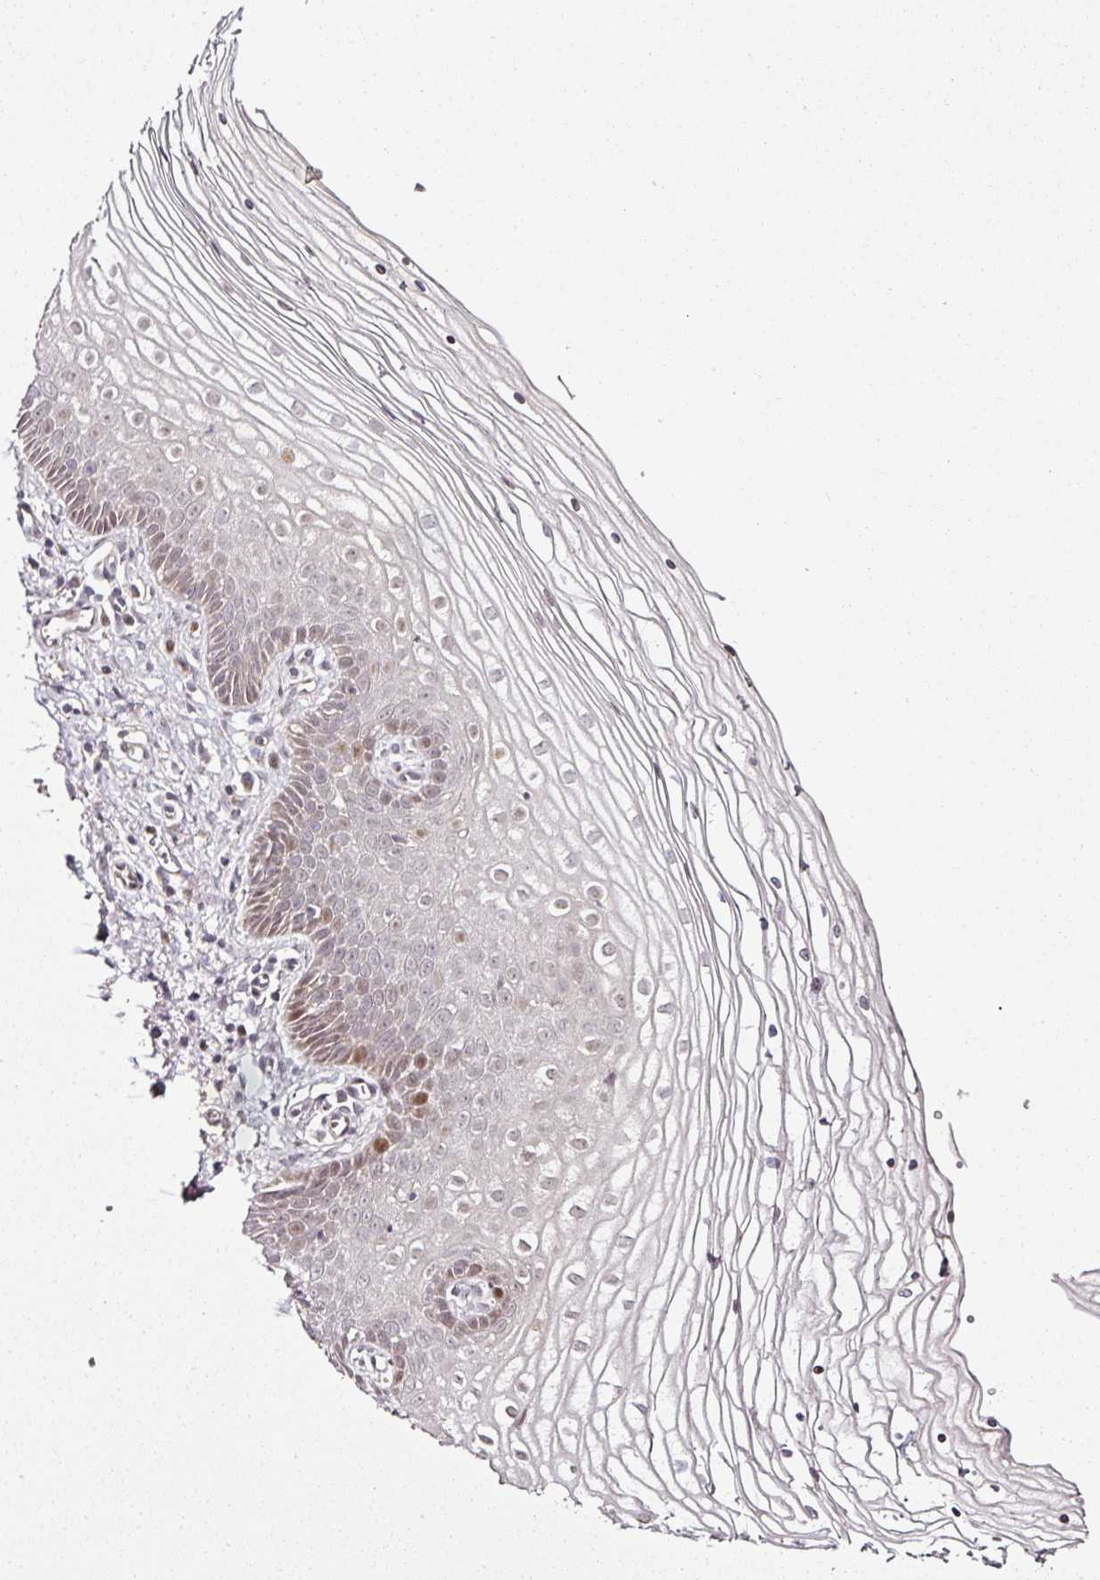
{"staining": {"intensity": "moderate", "quantity": "<25%", "location": "nuclear"}, "tissue": "vagina", "cell_type": "Squamous epithelial cells", "image_type": "normal", "snomed": [{"axis": "morphology", "description": "Normal tissue, NOS"}, {"axis": "topography", "description": "Vagina"}], "caption": "Immunohistochemical staining of unremarkable vagina reveals moderate nuclear protein positivity in approximately <25% of squamous epithelial cells.", "gene": "COPRS", "patient": {"sex": "female", "age": 56}}